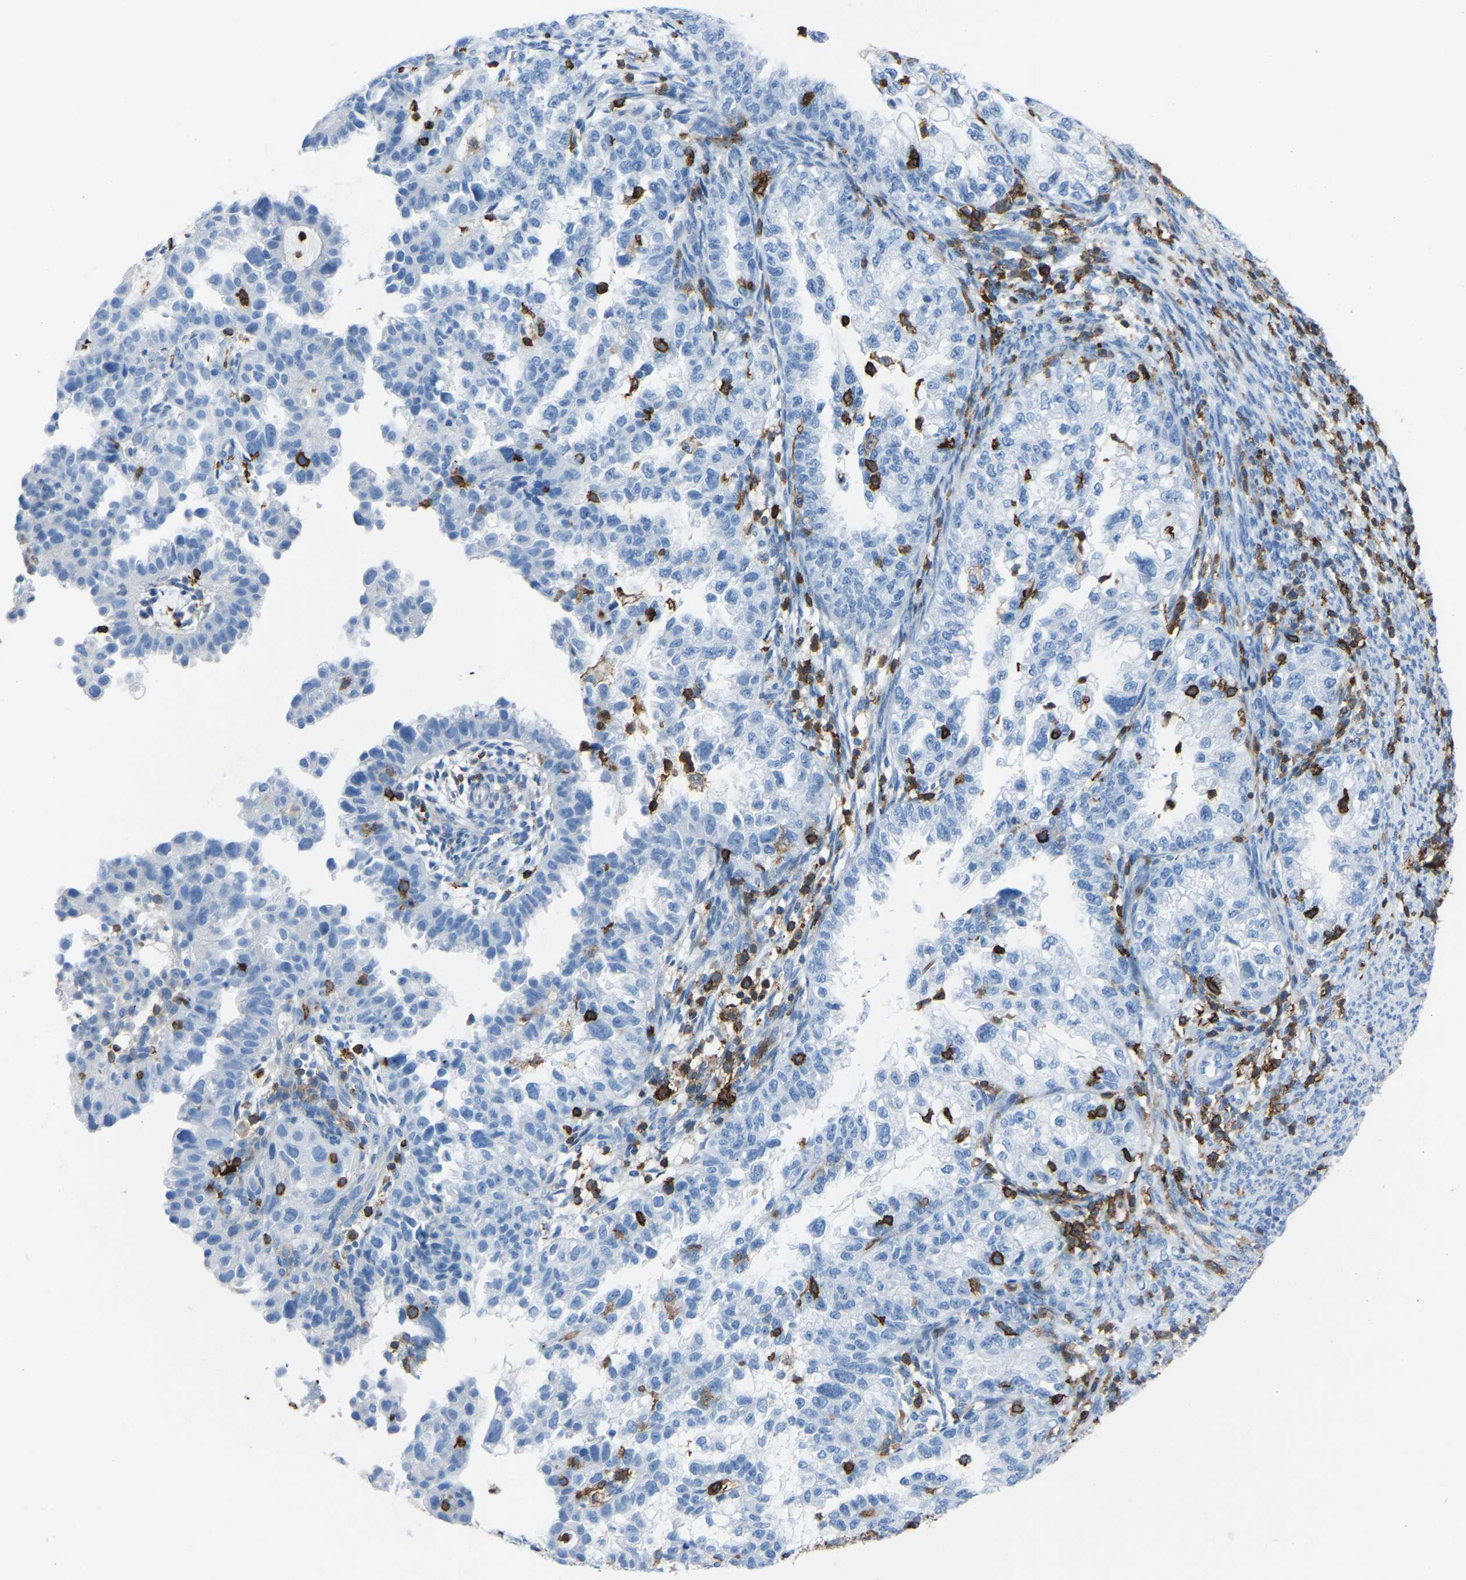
{"staining": {"intensity": "negative", "quantity": "none", "location": "none"}, "tissue": "endometrial cancer", "cell_type": "Tumor cells", "image_type": "cancer", "snomed": [{"axis": "morphology", "description": "Adenocarcinoma, NOS"}, {"axis": "topography", "description": "Endometrium"}], "caption": "Endometrial adenocarcinoma was stained to show a protein in brown. There is no significant positivity in tumor cells. (DAB immunohistochemistry visualized using brightfield microscopy, high magnification).", "gene": "LSP1", "patient": {"sex": "female", "age": 85}}